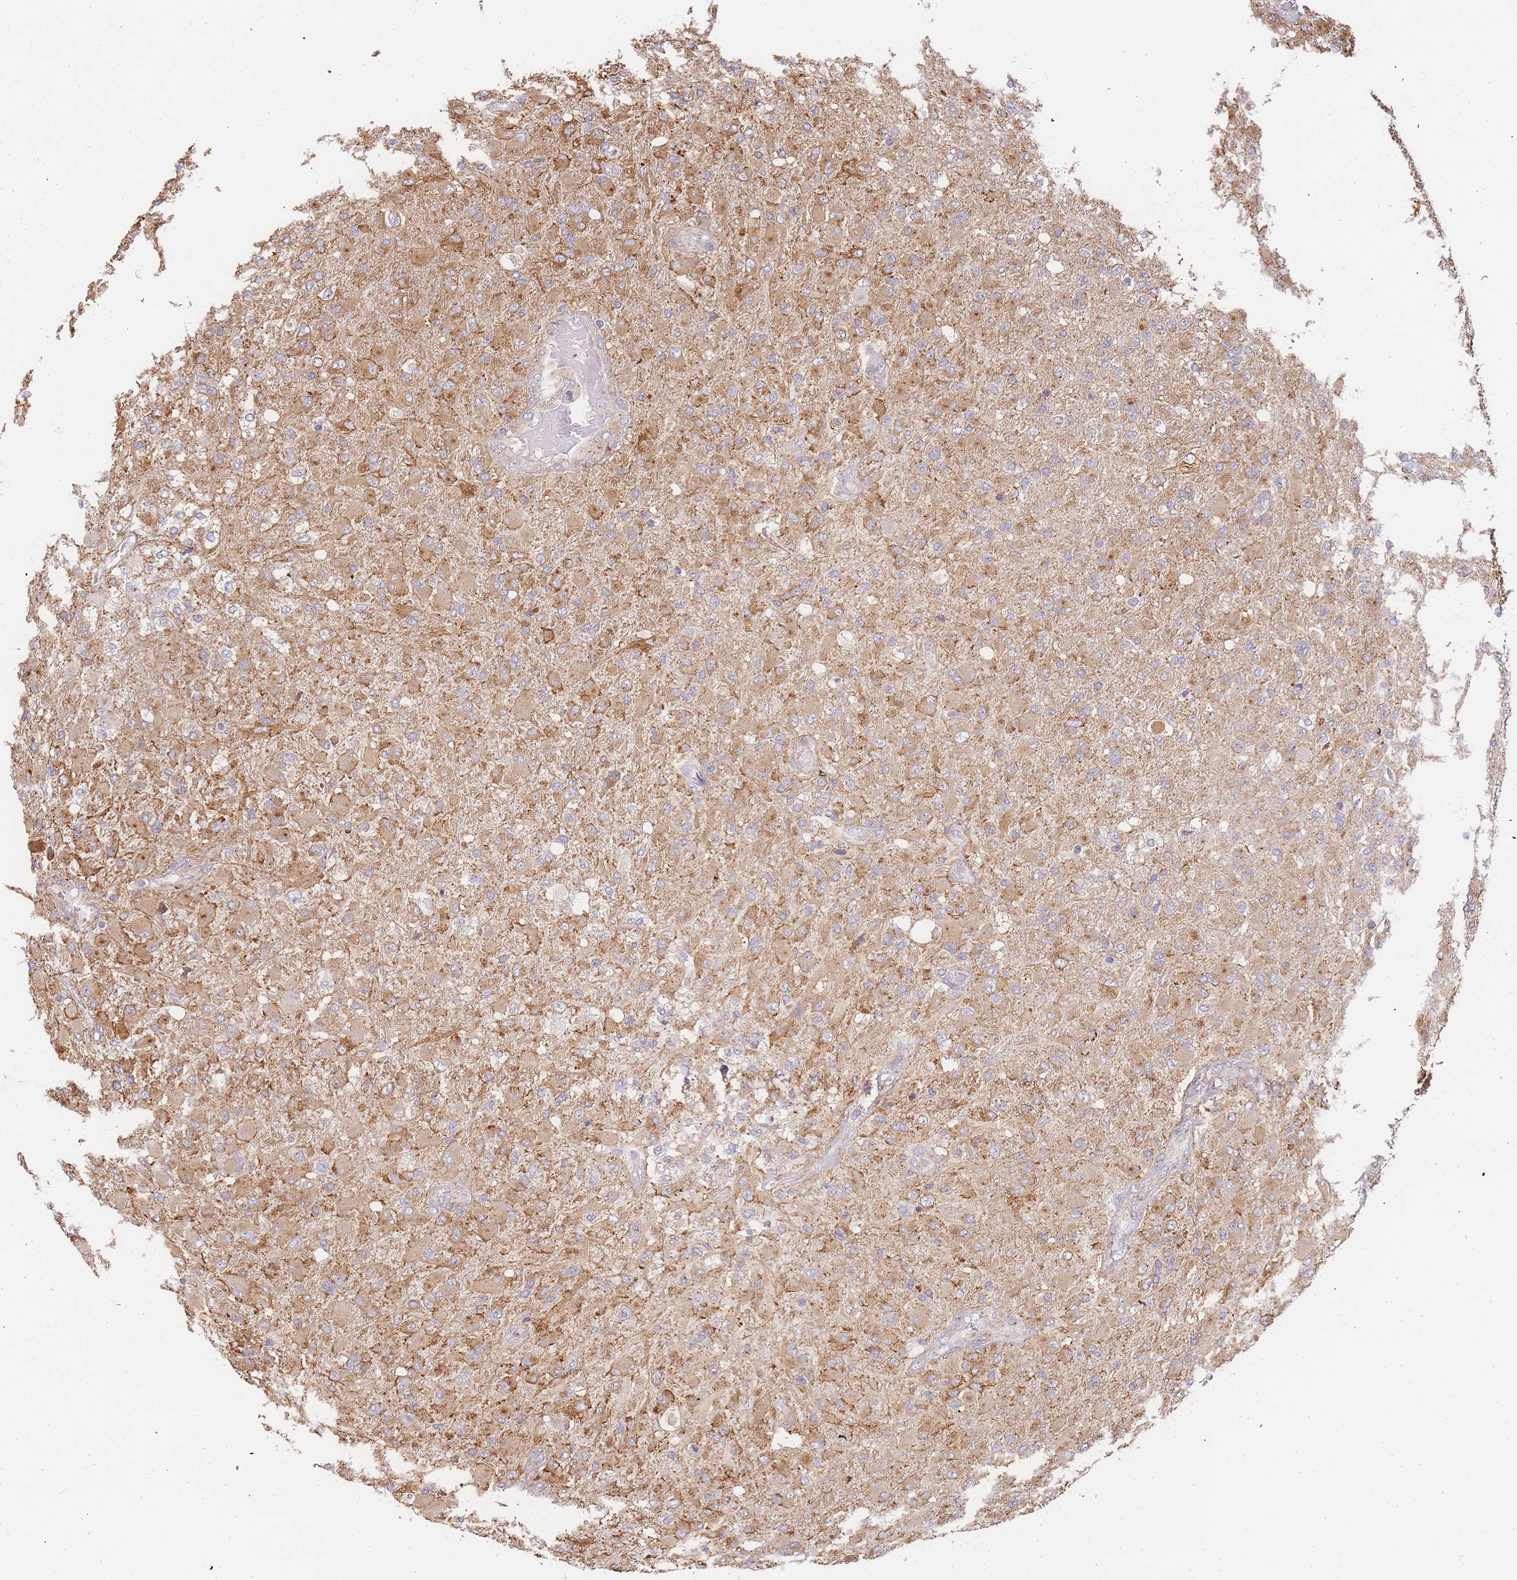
{"staining": {"intensity": "moderate", "quantity": "25%-75%", "location": "cytoplasmic/membranous"}, "tissue": "glioma", "cell_type": "Tumor cells", "image_type": "cancer", "snomed": [{"axis": "morphology", "description": "Glioma, malignant, Low grade"}, {"axis": "topography", "description": "Brain"}], "caption": "DAB immunohistochemical staining of glioma shows moderate cytoplasmic/membranous protein staining in approximately 25%-75% of tumor cells.", "gene": "ADCY9", "patient": {"sex": "male", "age": 65}}